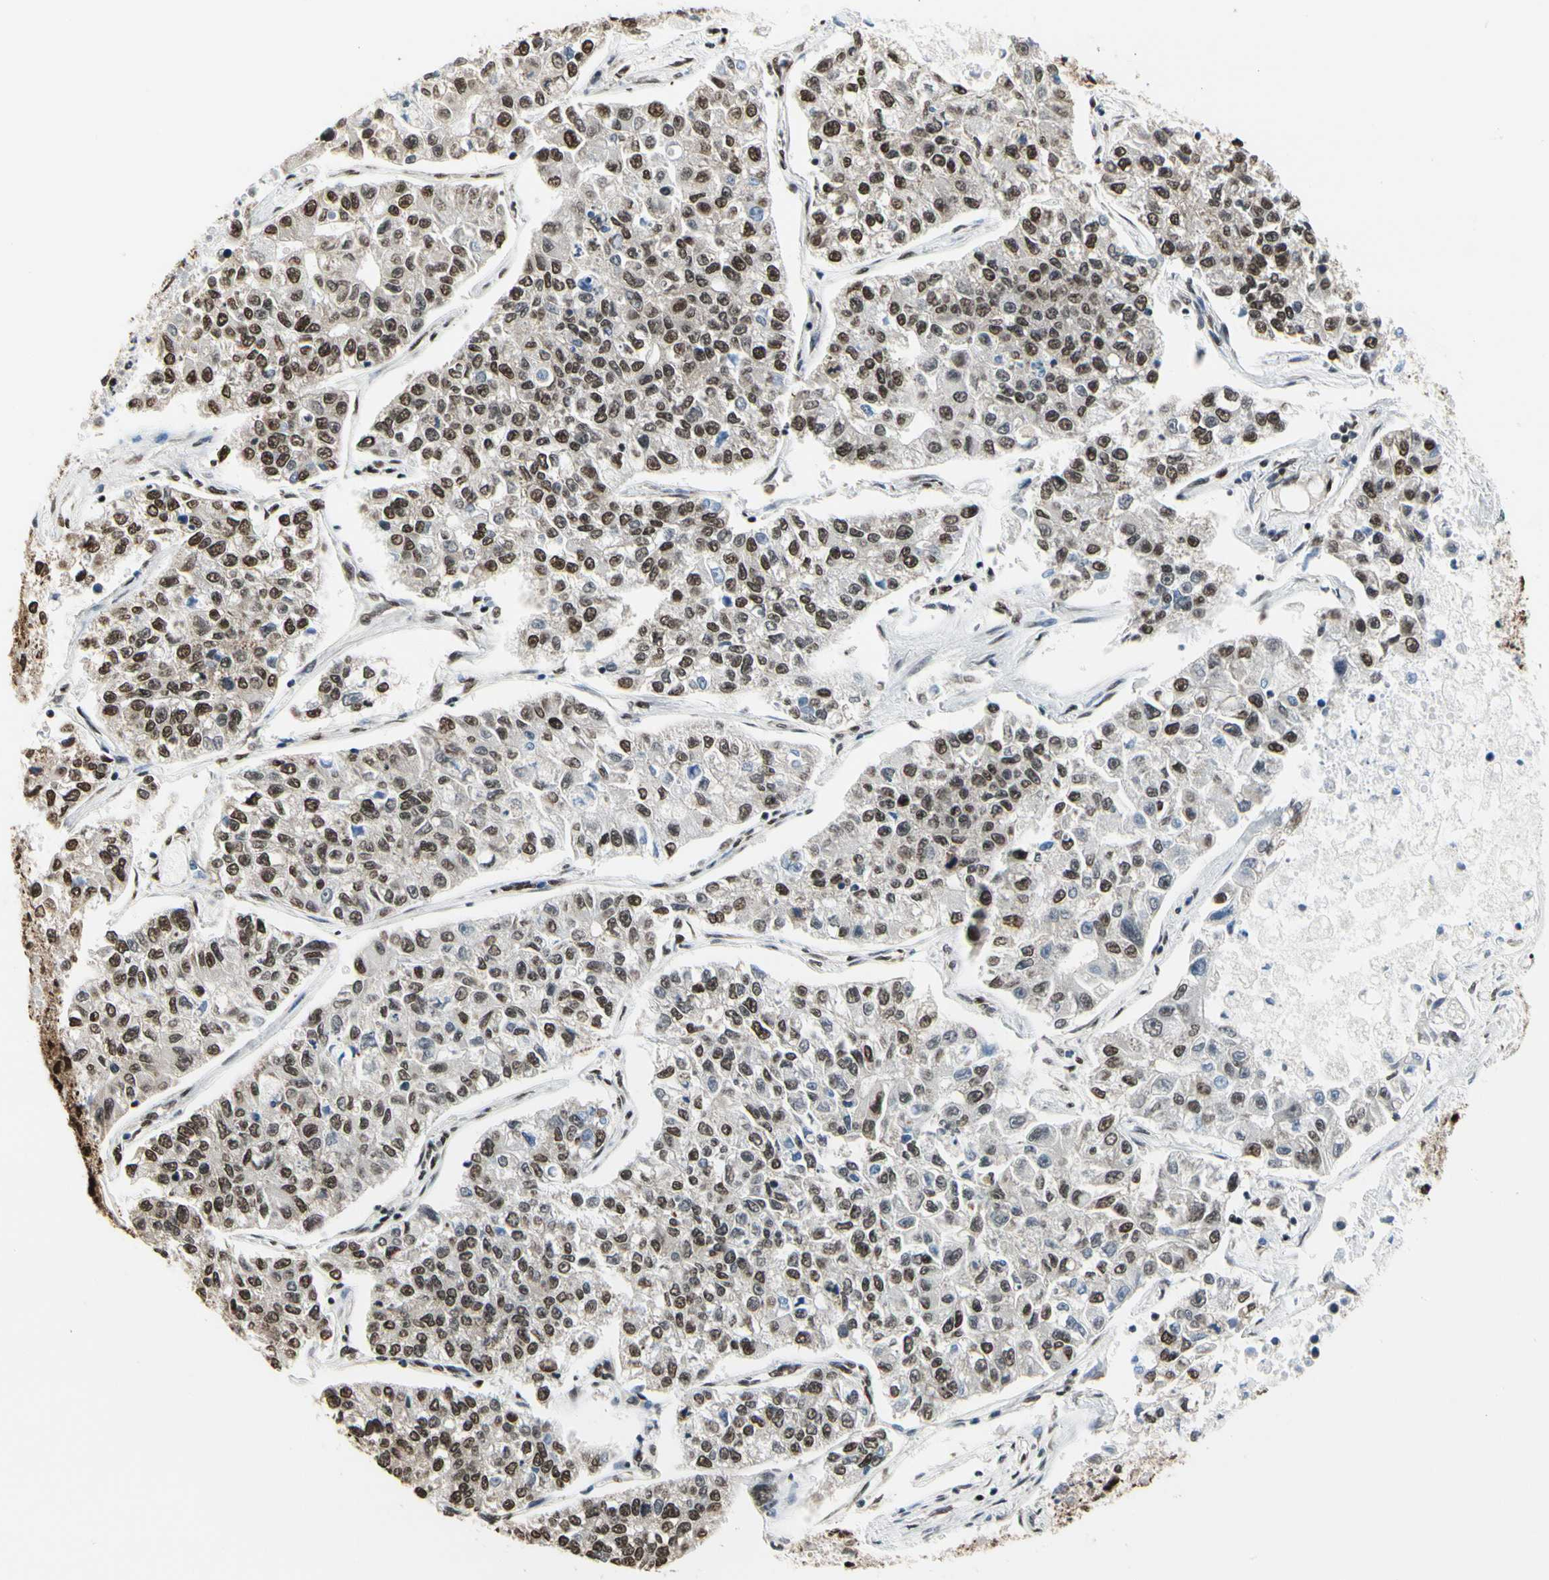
{"staining": {"intensity": "moderate", "quantity": ">75%", "location": "nuclear"}, "tissue": "lung cancer", "cell_type": "Tumor cells", "image_type": "cancer", "snomed": [{"axis": "morphology", "description": "Adenocarcinoma, NOS"}, {"axis": "topography", "description": "Lung"}], "caption": "Moderate nuclear positivity for a protein is appreciated in approximately >75% of tumor cells of adenocarcinoma (lung) using IHC.", "gene": "HNRNPK", "patient": {"sex": "male", "age": 49}}